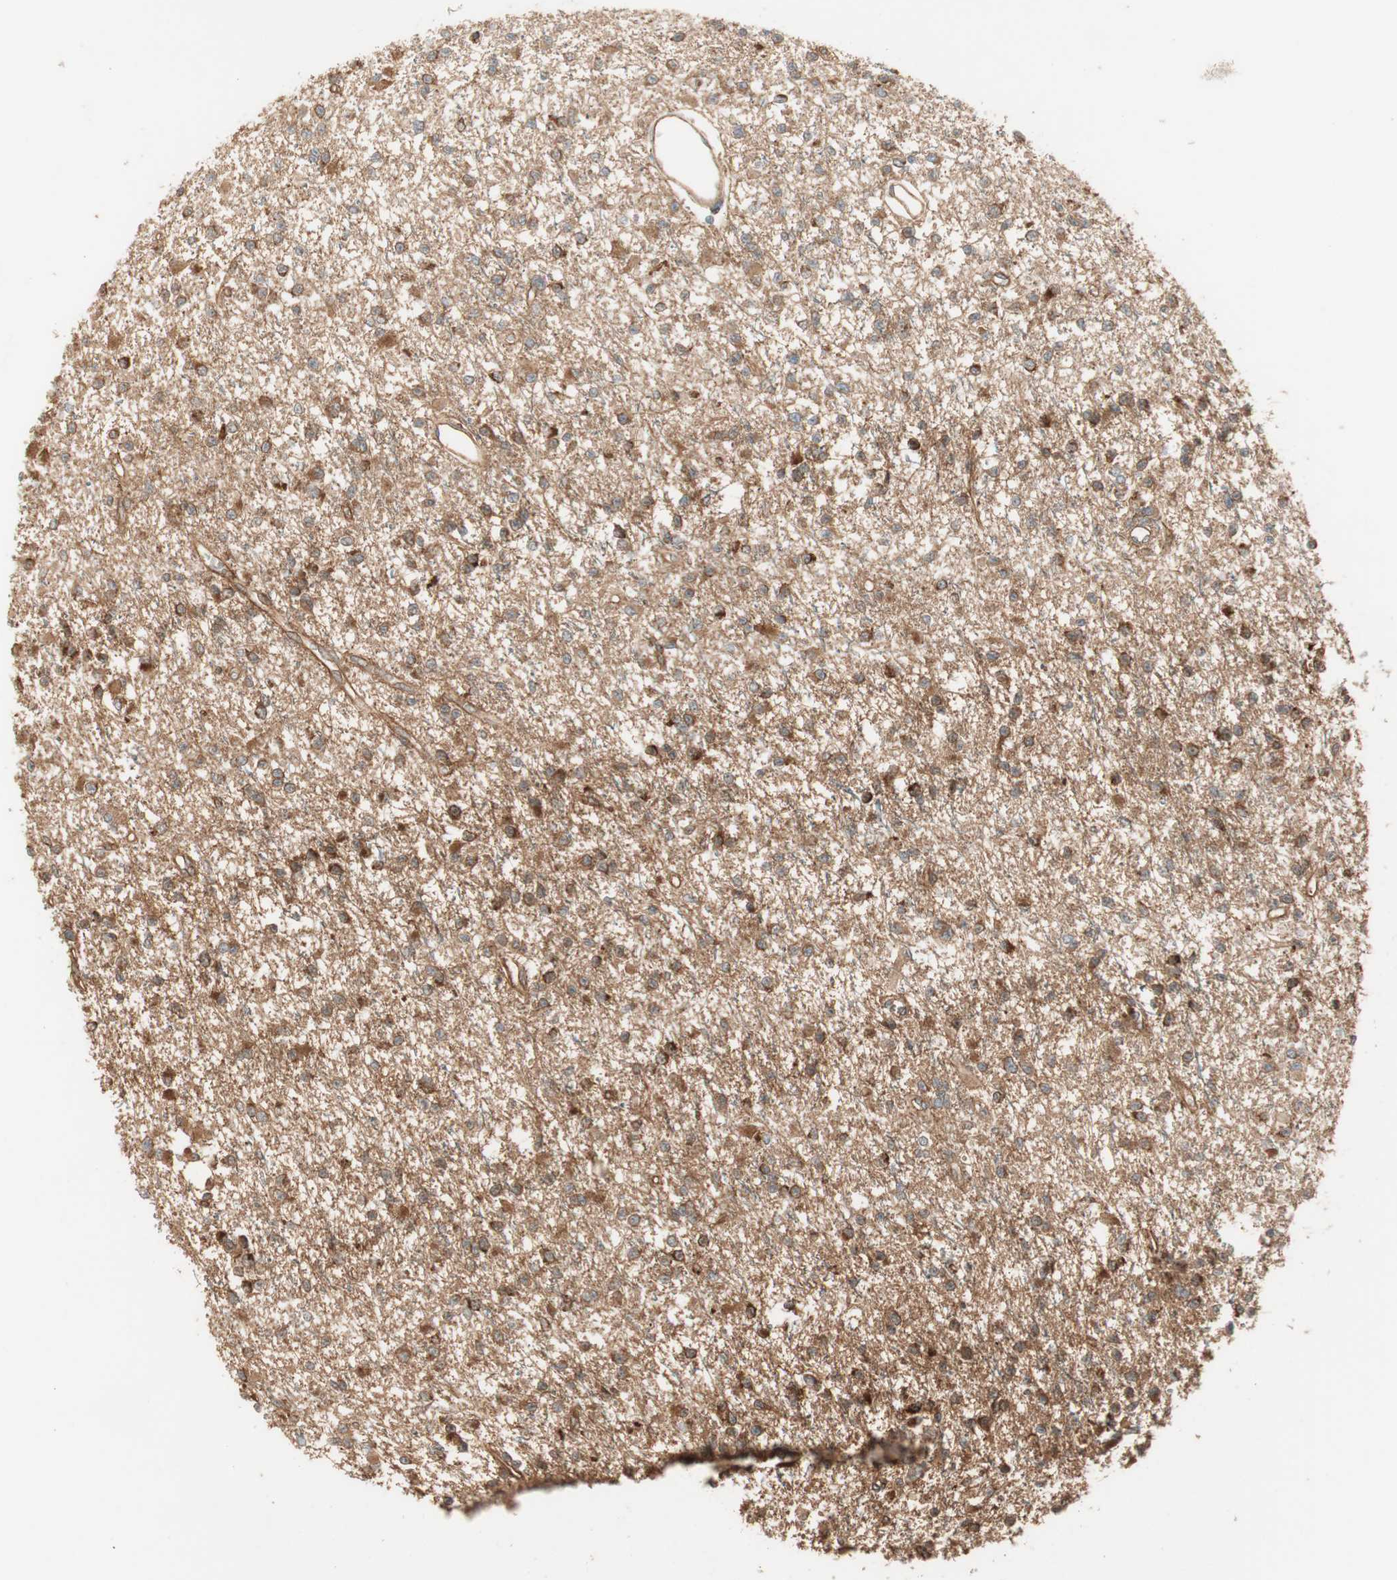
{"staining": {"intensity": "strong", "quantity": ">75%", "location": "cytoplasmic/membranous"}, "tissue": "glioma", "cell_type": "Tumor cells", "image_type": "cancer", "snomed": [{"axis": "morphology", "description": "Glioma, malignant, Low grade"}, {"axis": "topography", "description": "Brain"}], "caption": "Immunohistochemistry photomicrograph of neoplastic tissue: malignant low-grade glioma stained using IHC reveals high levels of strong protein expression localized specifically in the cytoplasmic/membranous of tumor cells, appearing as a cytoplasmic/membranous brown color.", "gene": "P4HA1", "patient": {"sex": "female", "age": 22}}